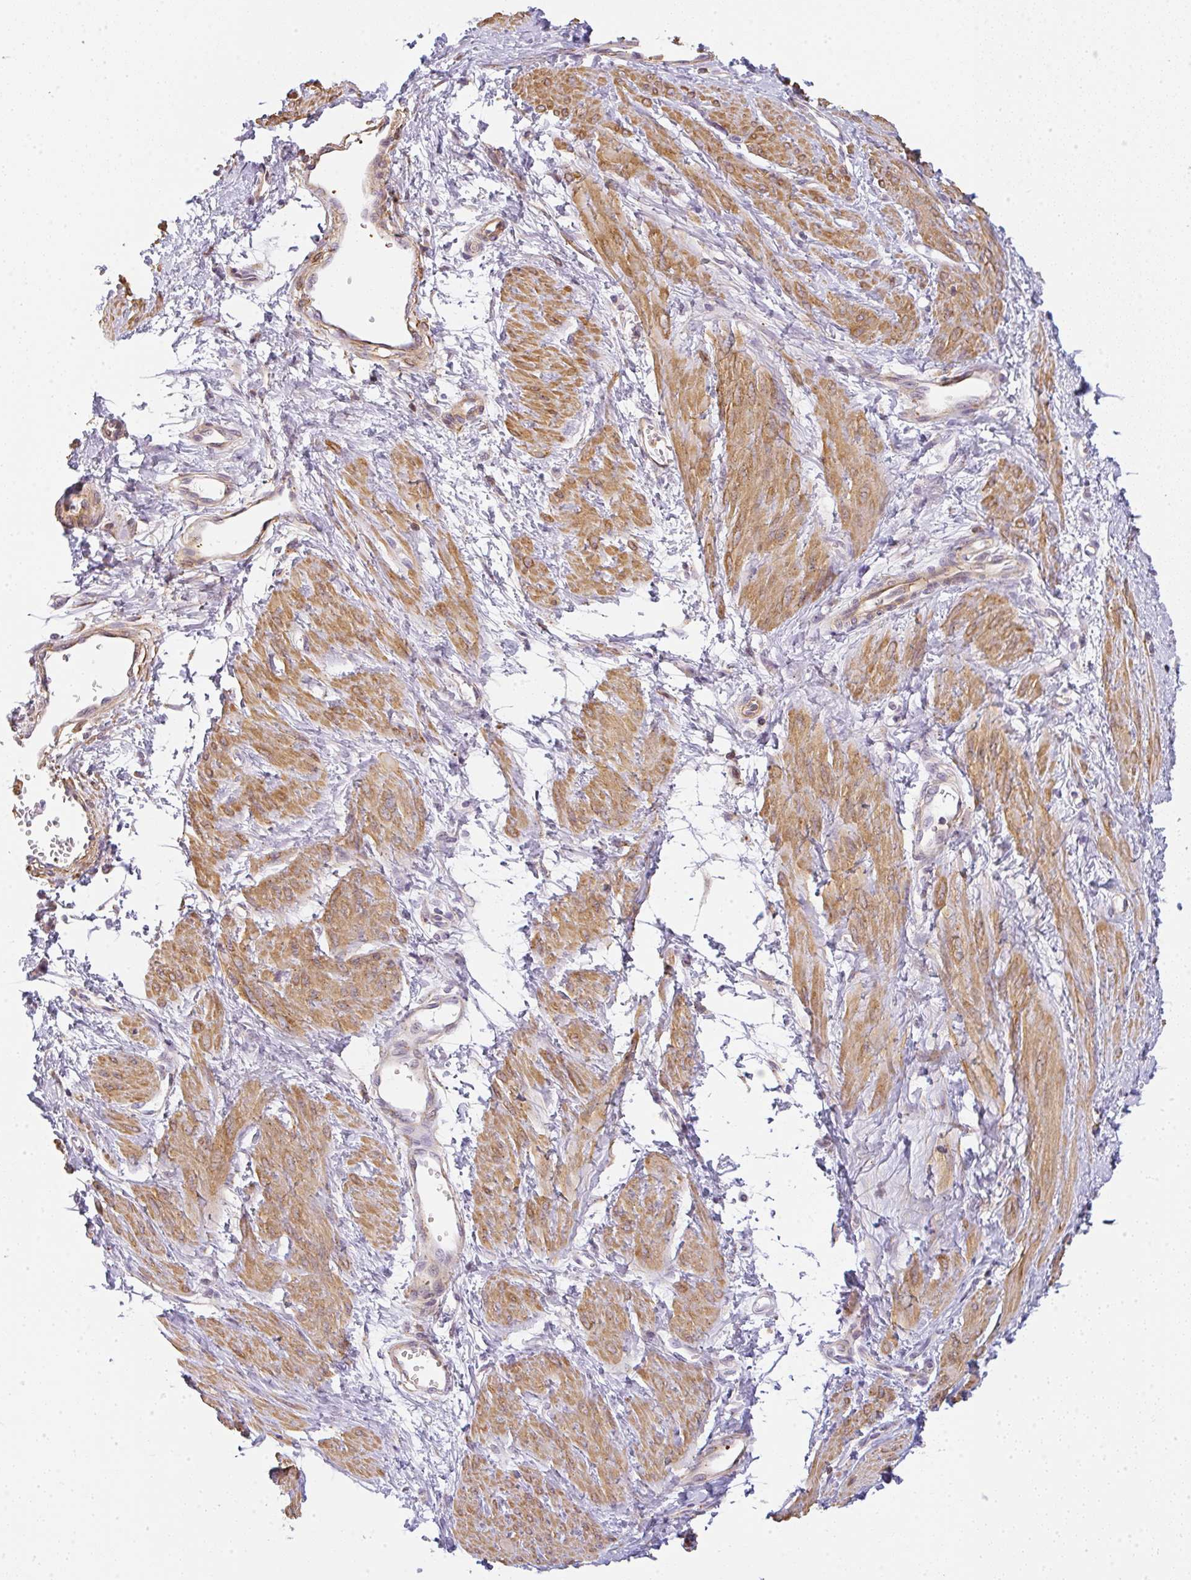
{"staining": {"intensity": "moderate", "quantity": ">75%", "location": "cytoplasmic/membranous"}, "tissue": "smooth muscle", "cell_type": "Smooth muscle cells", "image_type": "normal", "snomed": [{"axis": "morphology", "description": "Normal tissue, NOS"}, {"axis": "topography", "description": "Smooth muscle"}, {"axis": "topography", "description": "Uterus"}], "caption": "An immunohistochemistry (IHC) image of unremarkable tissue is shown. Protein staining in brown highlights moderate cytoplasmic/membranous positivity in smooth muscle within smooth muscle cells.", "gene": "SULF1", "patient": {"sex": "female", "age": 39}}